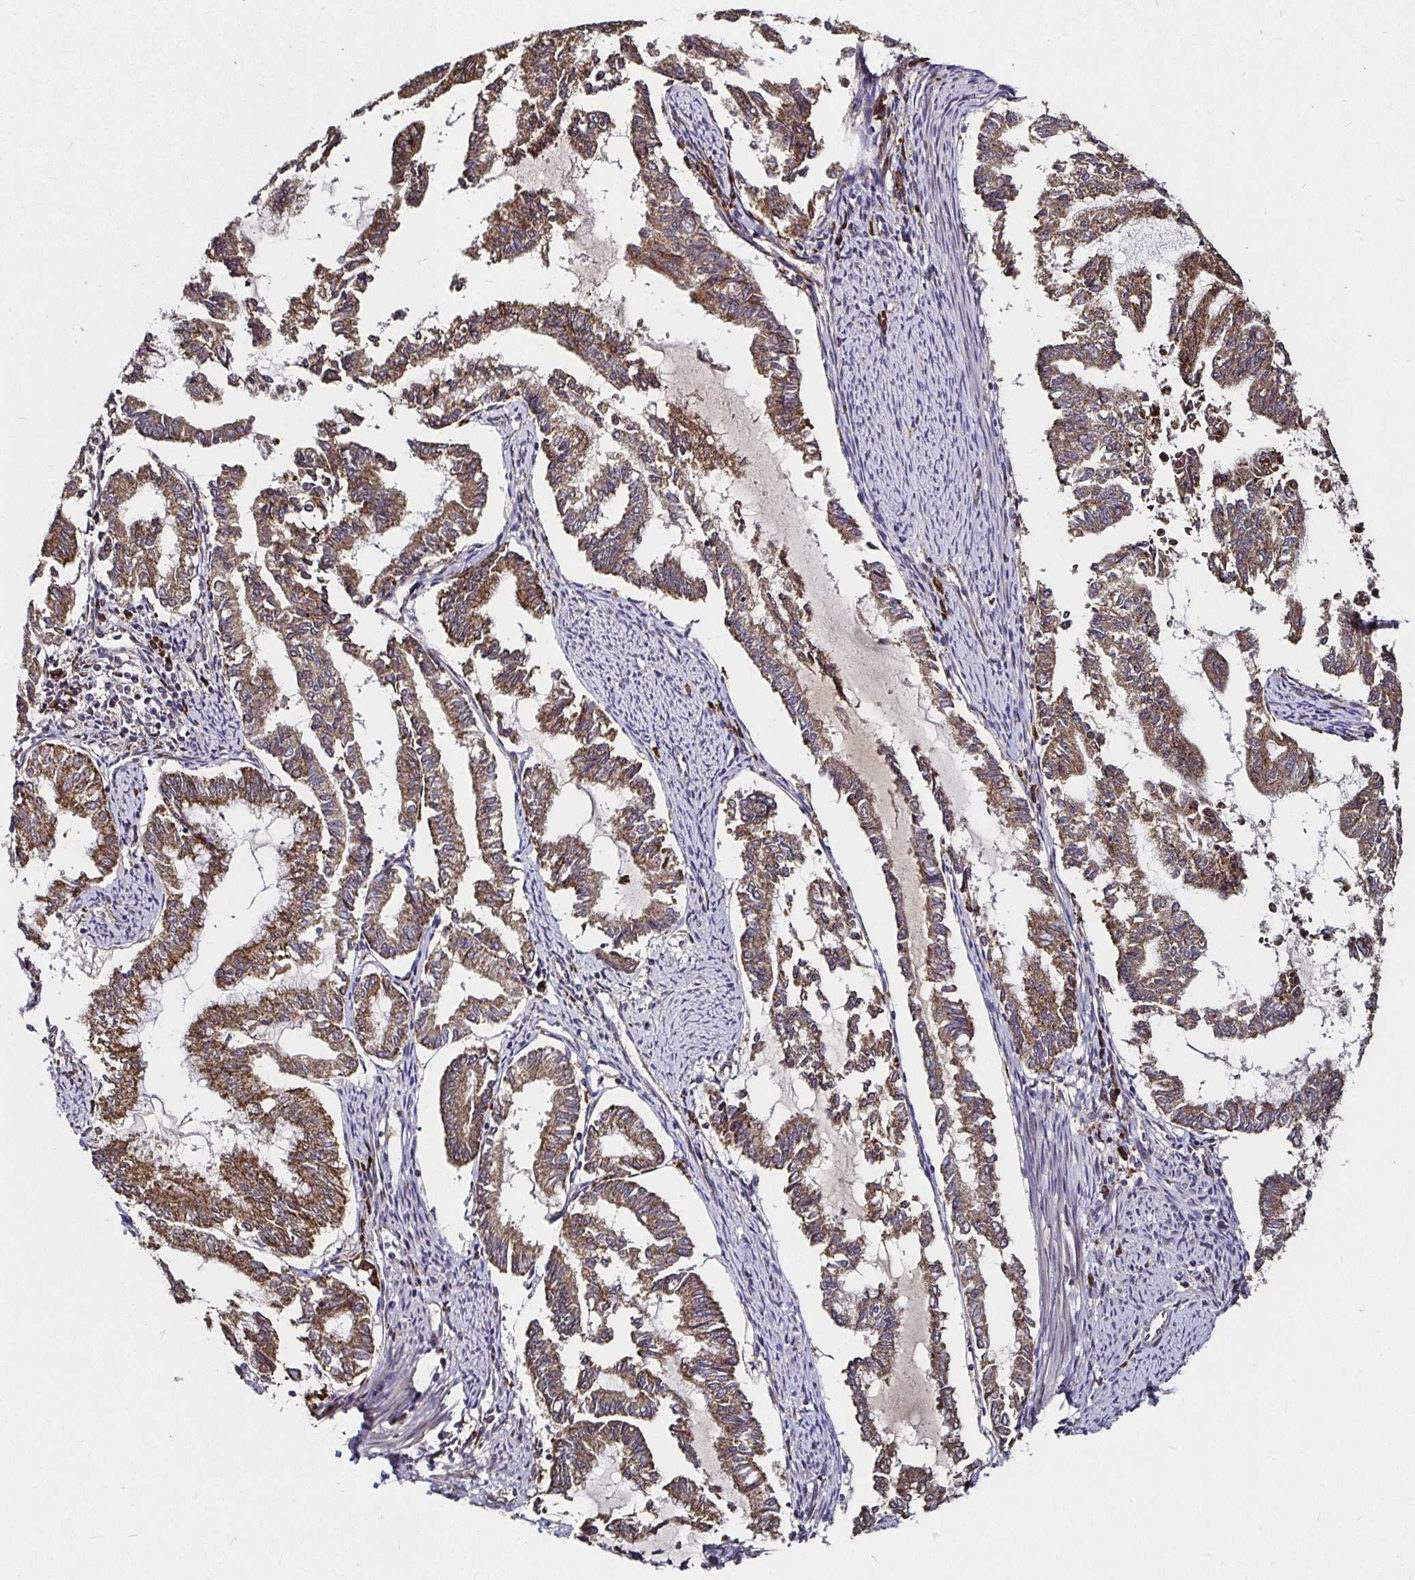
{"staining": {"intensity": "moderate", "quantity": ">75%", "location": "cytoplasmic/membranous"}, "tissue": "endometrial cancer", "cell_type": "Tumor cells", "image_type": "cancer", "snomed": [{"axis": "morphology", "description": "Adenocarcinoma, NOS"}, {"axis": "topography", "description": "Endometrium"}], "caption": "Immunohistochemistry (IHC) (DAB) staining of endometrial adenocarcinoma demonstrates moderate cytoplasmic/membranous protein expression in about >75% of tumor cells. The staining is performed using DAB brown chromogen to label protein expression. The nuclei are counter-stained blue using hematoxylin.", "gene": "MLST8", "patient": {"sex": "female", "age": 79}}